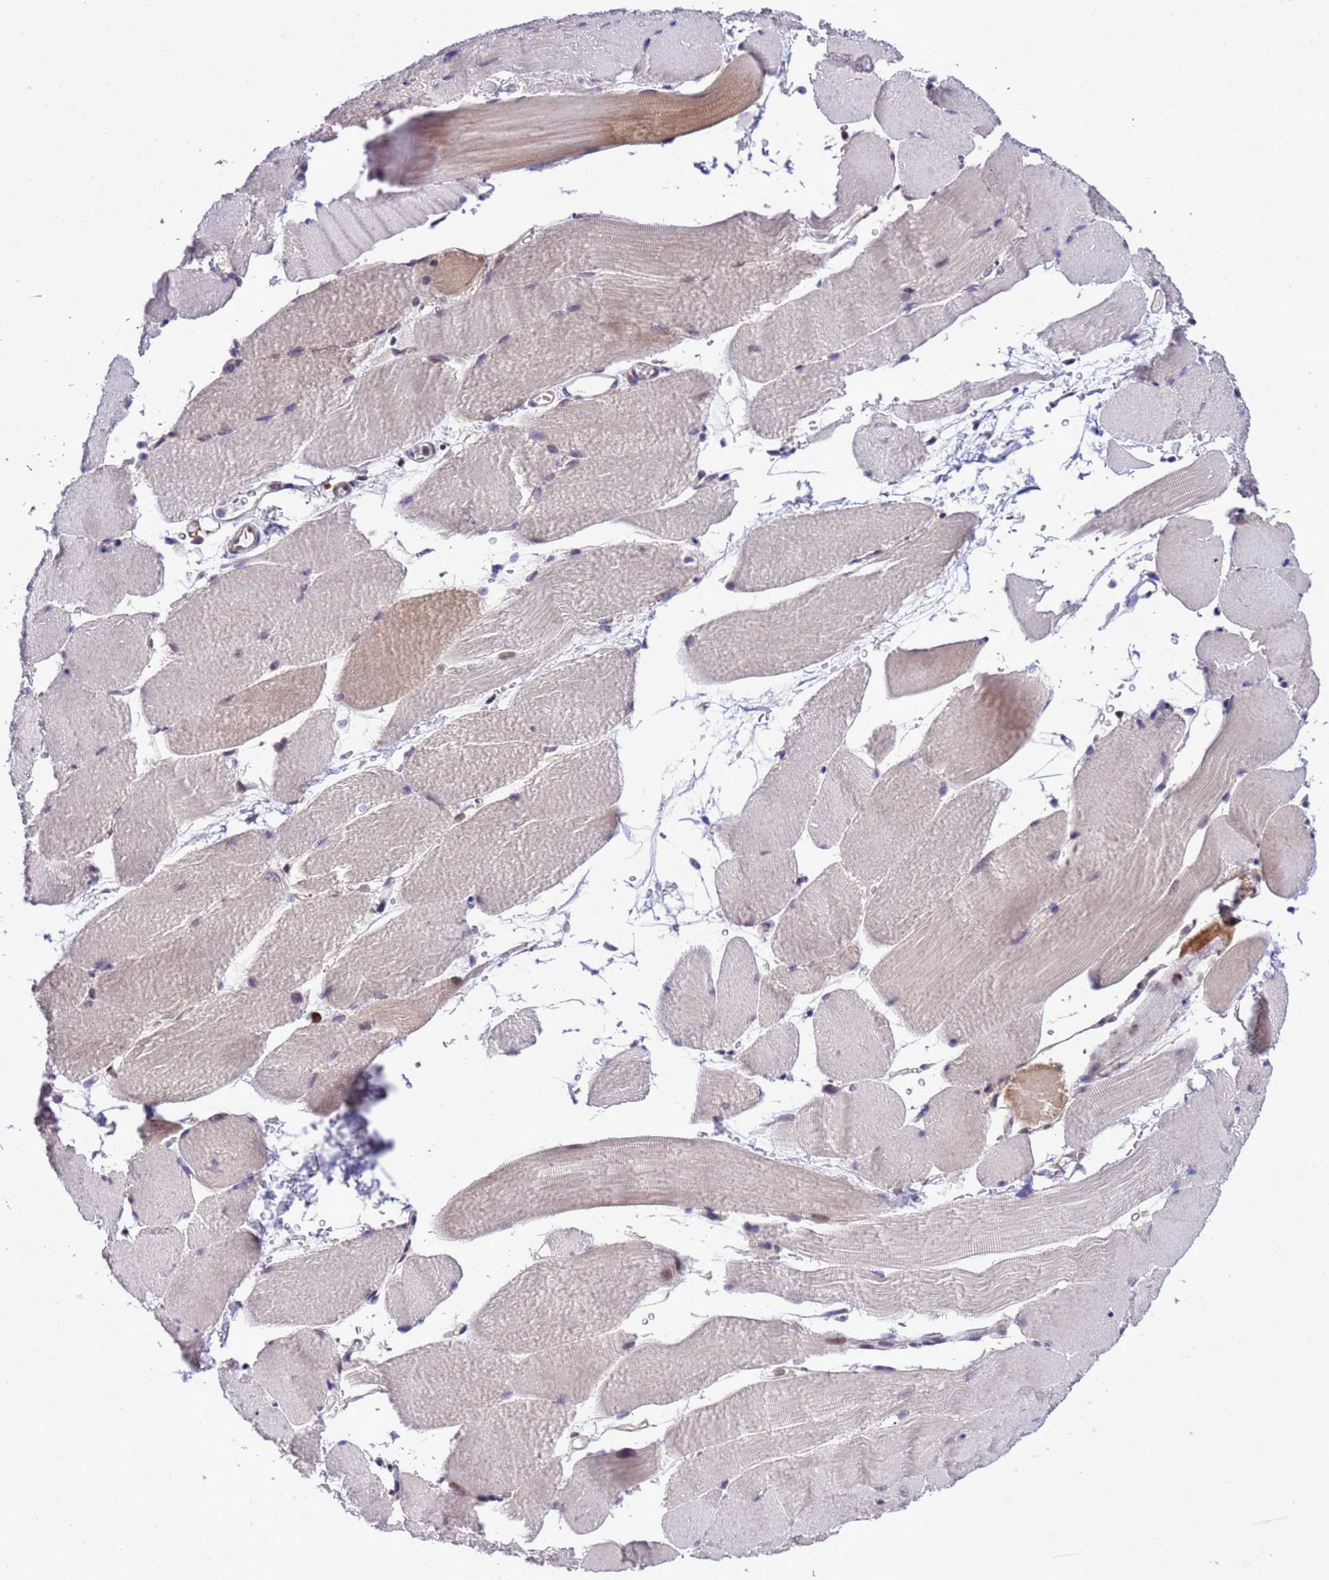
{"staining": {"intensity": "weak", "quantity": "25%-75%", "location": "cytoplasmic/membranous"}, "tissue": "skeletal muscle", "cell_type": "Myocytes", "image_type": "normal", "snomed": [{"axis": "morphology", "description": "Normal tissue, NOS"}, {"axis": "topography", "description": "Skeletal muscle"}, {"axis": "topography", "description": "Parathyroid gland"}], "caption": "Immunohistochemical staining of benign skeletal muscle reveals low levels of weak cytoplasmic/membranous expression in approximately 25%-75% of myocytes. The staining was performed using DAB, with brown indicating positive protein expression. Nuclei are stained blue with hematoxylin.", "gene": "RASD1", "patient": {"sex": "female", "age": 37}}